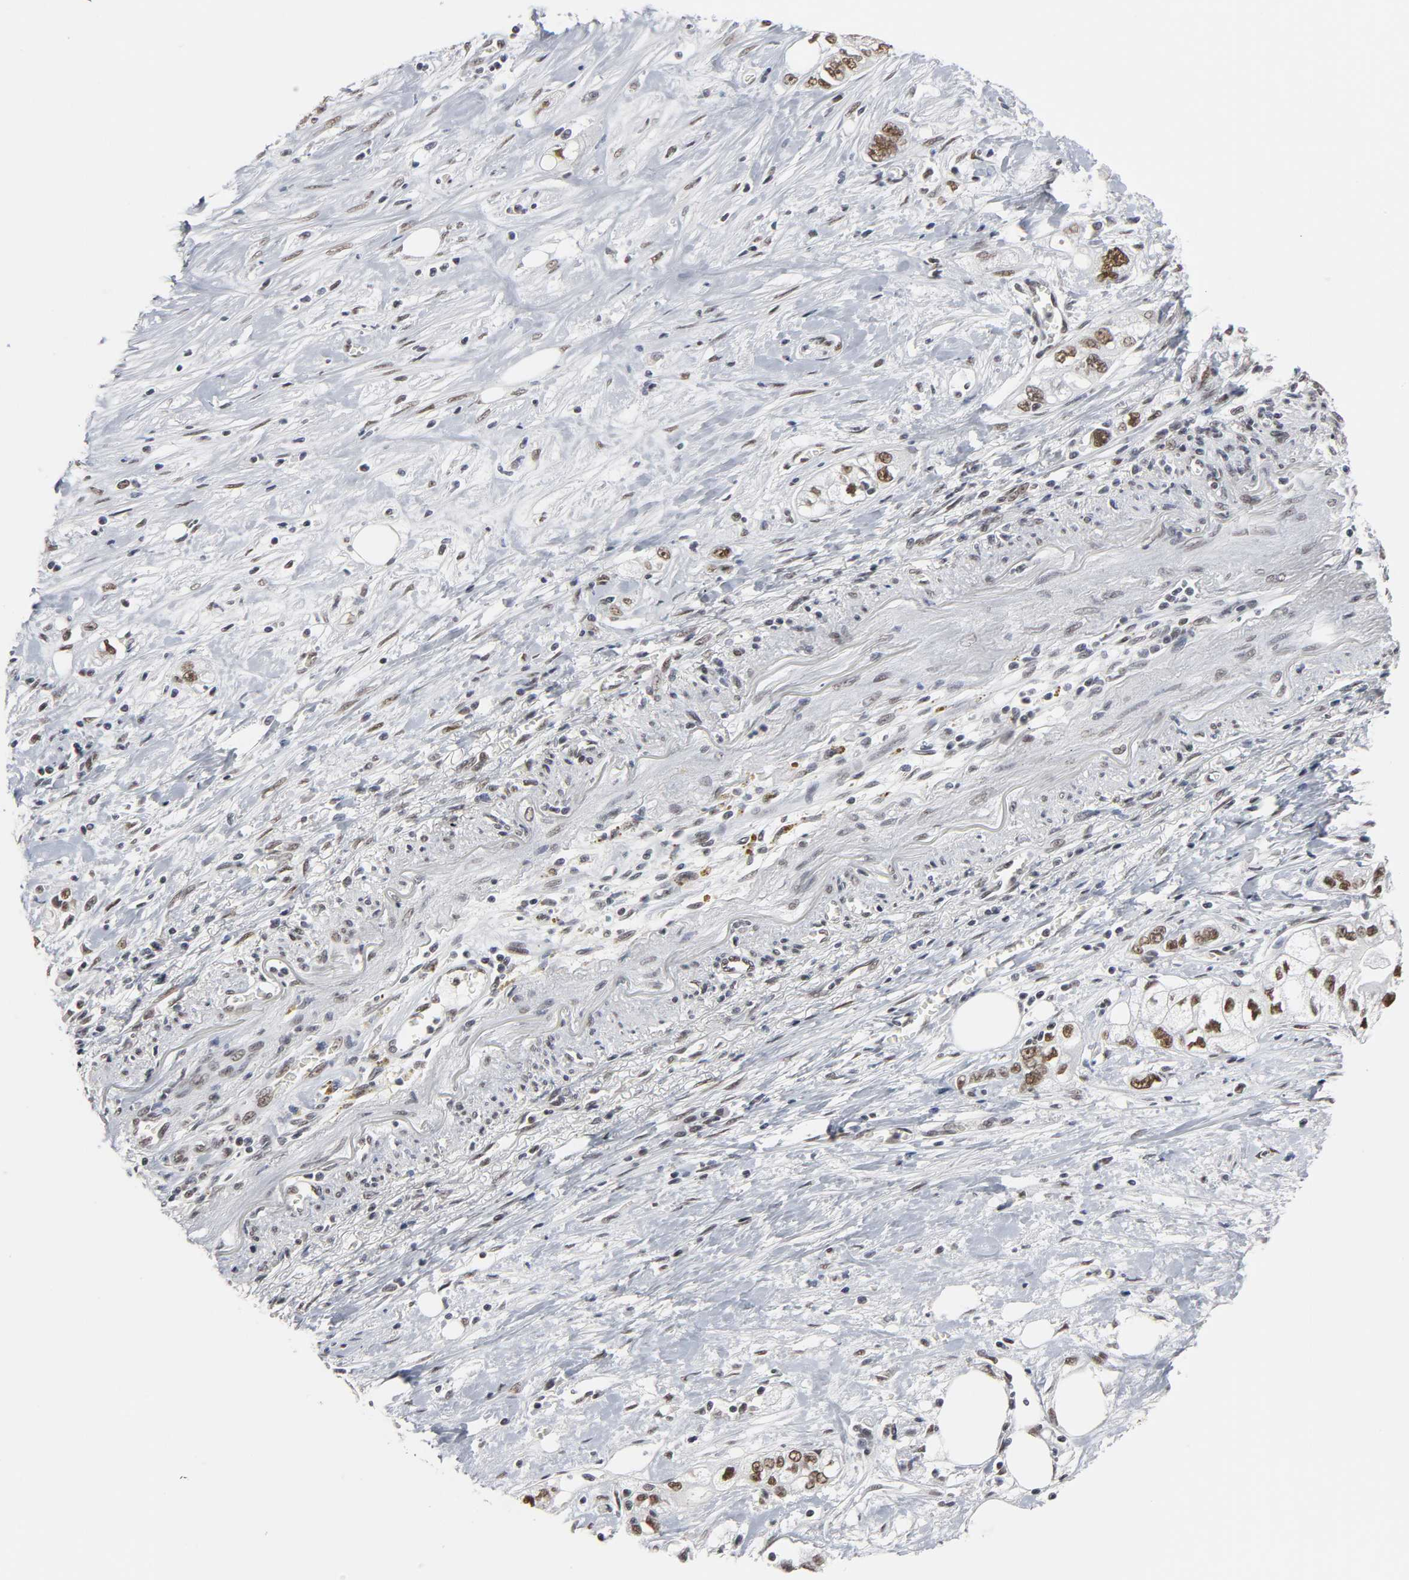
{"staining": {"intensity": "moderate", "quantity": ">75%", "location": "nuclear"}, "tissue": "pancreatic cancer", "cell_type": "Tumor cells", "image_type": "cancer", "snomed": [{"axis": "morphology", "description": "Adenocarcinoma, NOS"}, {"axis": "topography", "description": "Pancreas"}], "caption": "Approximately >75% of tumor cells in pancreatic cancer (adenocarcinoma) show moderate nuclear protein positivity as visualized by brown immunohistochemical staining.", "gene": "TRIM33", "patient": {"sex": "male", "age": 70}}